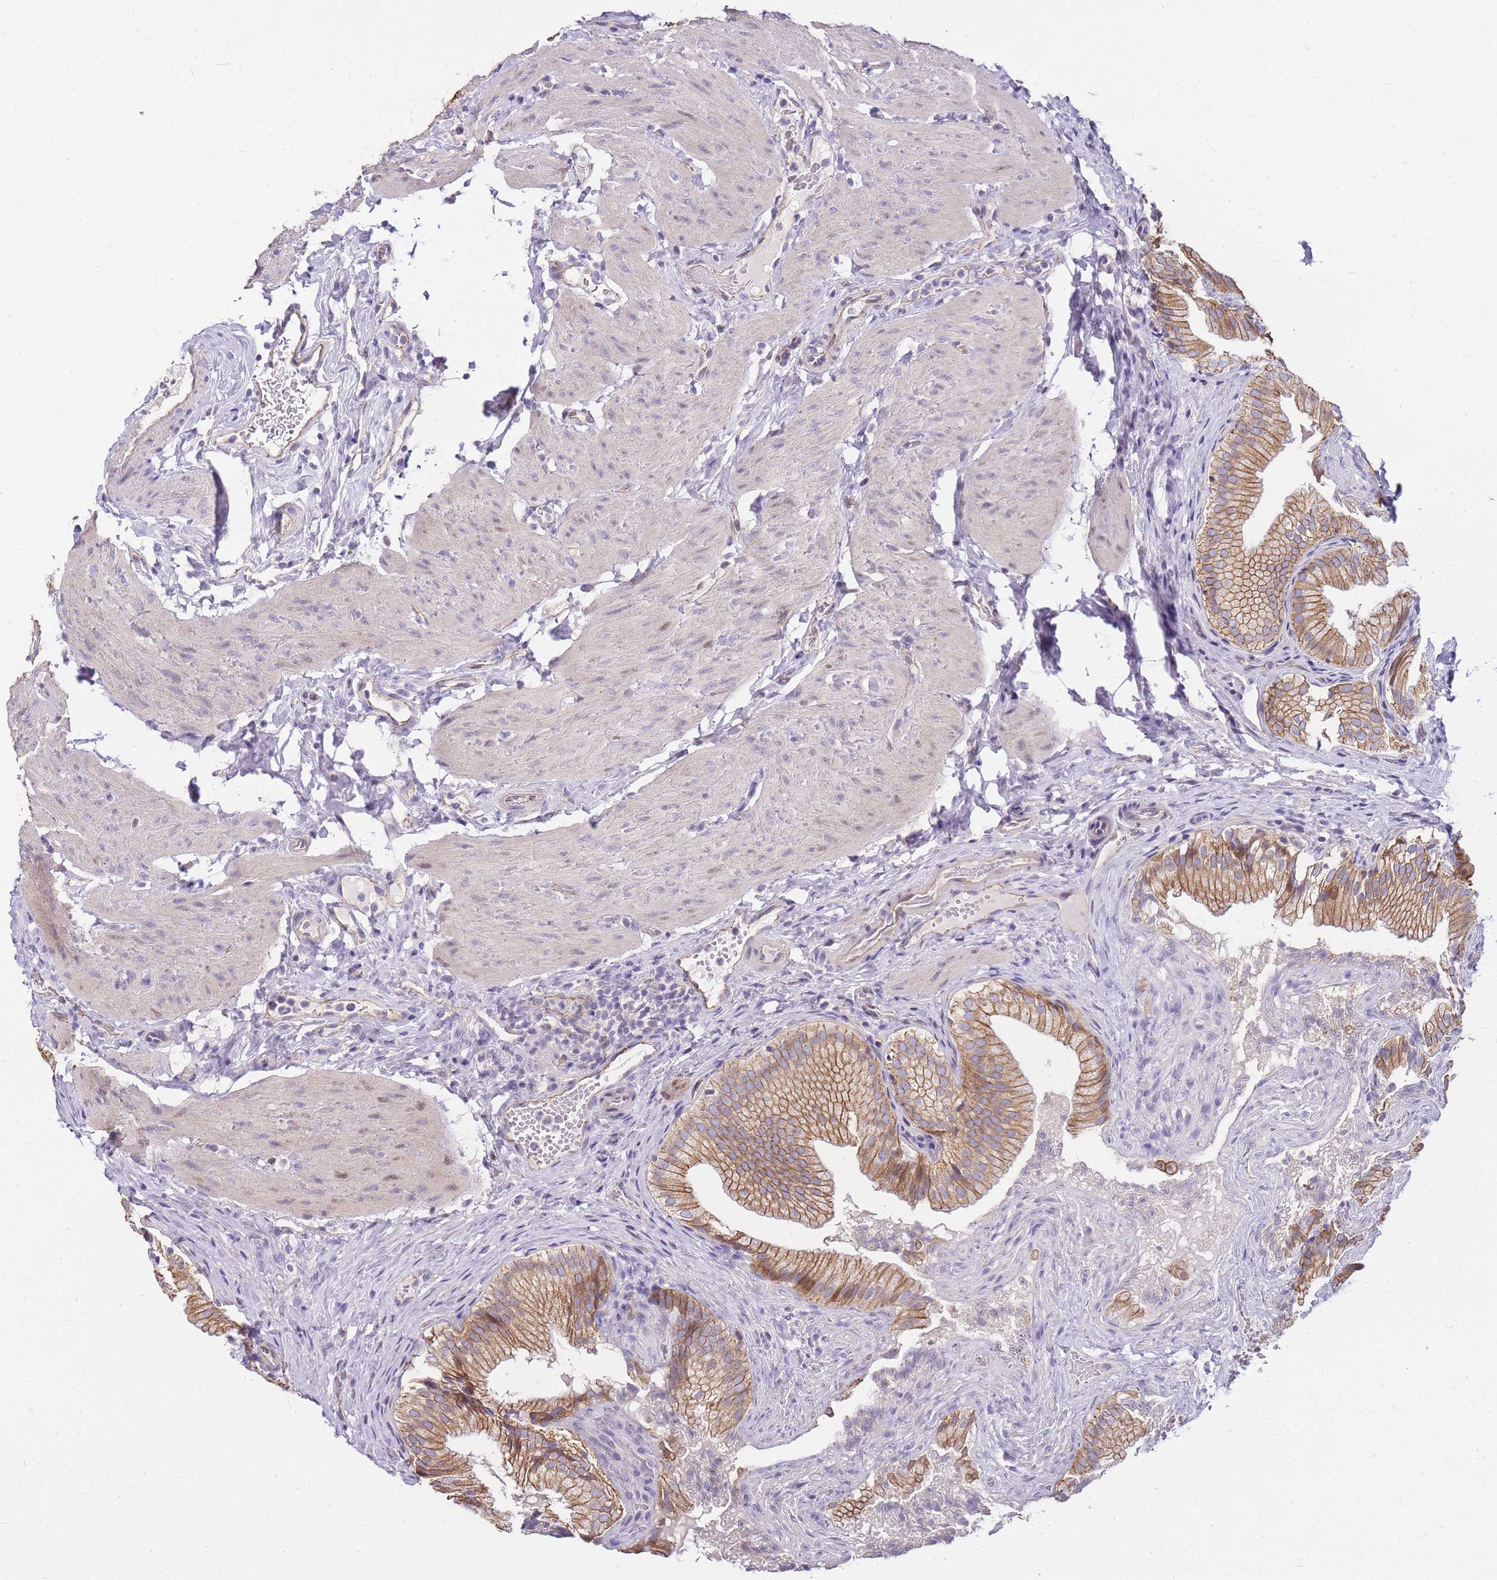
{"staining": {"intensity": "moderate", "quantity": ">75%", "location": "cytoplasmic/membranous"}, "tissue": "gallbladder", "cell_type": "Glandular cells", "image_type": "normal", "snomed": [{"axis": "morphology", "description": "Normal tissue, NOS"}, {"axis": "topography", "description": "Gallbladder"}], "caption": "This micrograph displays immunohistochemistry staining of unremarkable human gallbladder, with medium moderate cytoplasmic/membranous expression in approximately >75% of glandular cells.", "gene": "CLBA1", "patient": {"sex": "female", "age": 30}}